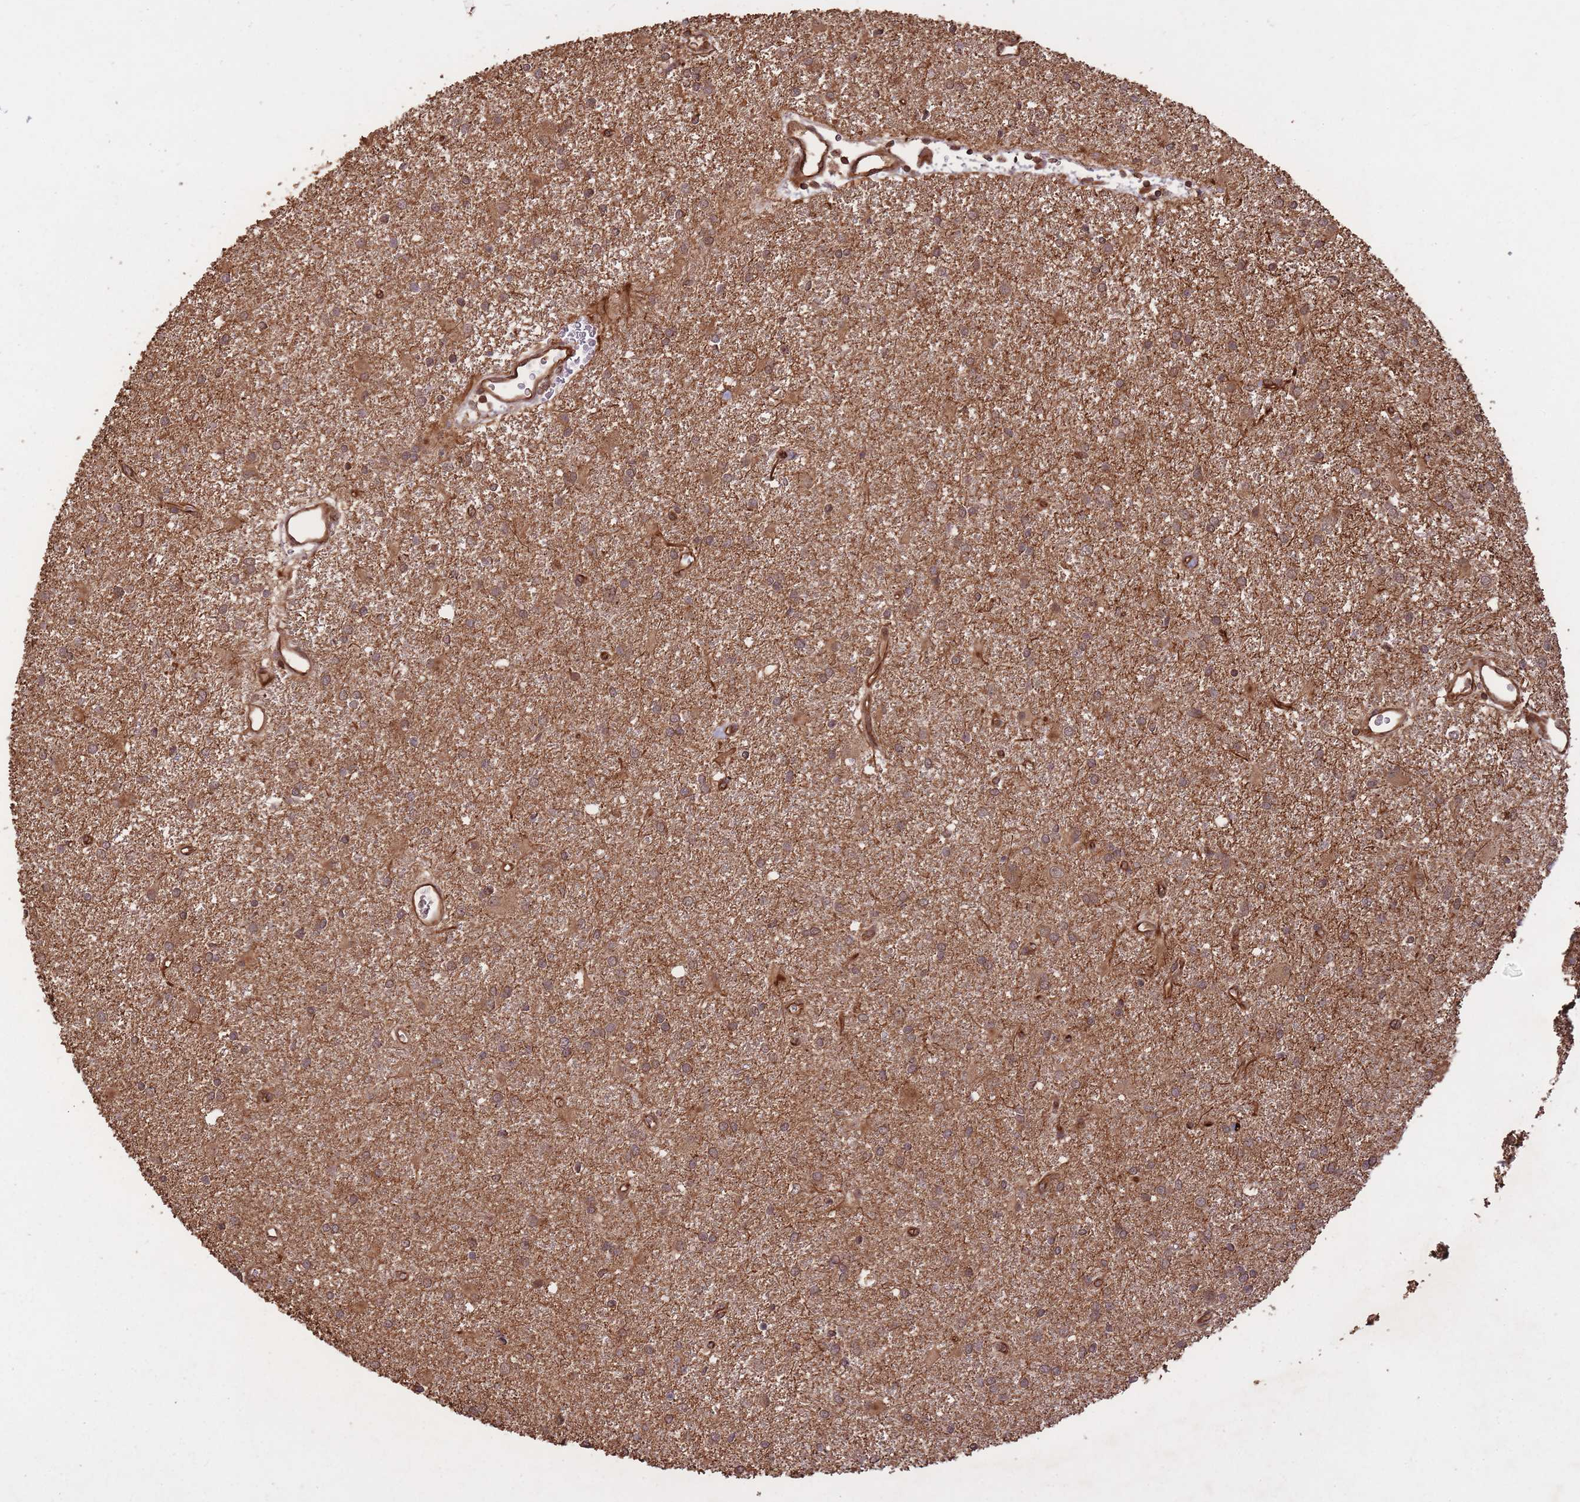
{"staining": {"intensity": "moderate", "quantity": ">75%", "location": "cytoplasmic/membranous"}, "tissue": "glioma", "cell_type": "Tumor cells", "image_type": "cancer", "snomed": [{"axis": "morphology", "description": "Glioma, malignant, High grade"}, {"axis": "topography", "description": "Brain"}], "caption": "Immunohistochemical staining of human glioma displays medium levels of moderate cytoplasmic/membranous protein expression in approximately >75% of tumor cells.", "gene": "ERBB3", "patient": {"sex": "female", "age": 50}}